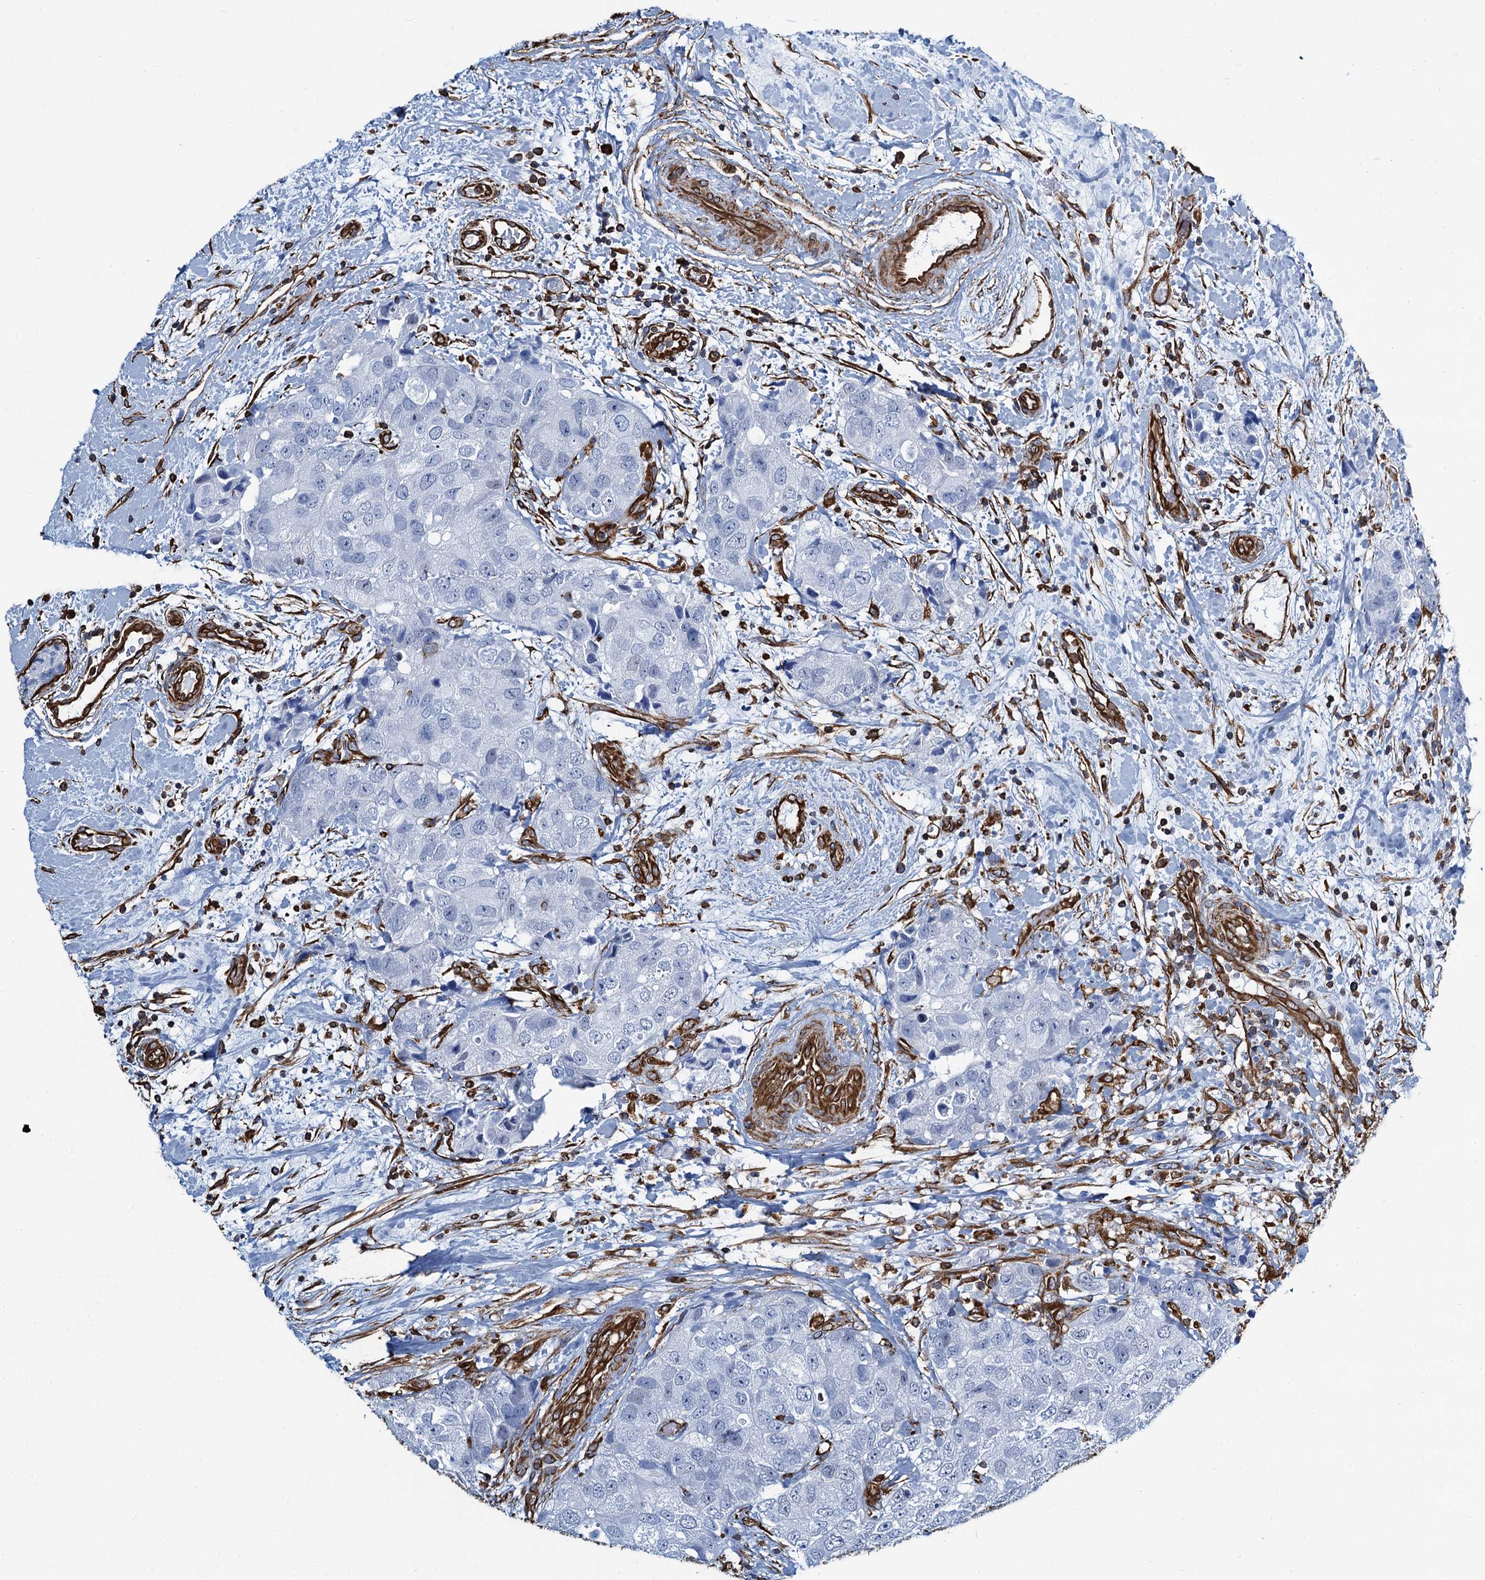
{"staining": {"intensity": "negative", "quantity": "none", "location": "none"}, "tissue": "breast cancer", "cell_type": "Tumor cells", "image_type": "cancer", "snomed": [{"axis": "morphology", "description": "Duct carcinoma"}, {"axis": "topography", "description": "Breast"}], "caption": "There is no significant positivity in tumor cells of breast cancer (infiltrating ductal carcinoma).", "gene": "PGM2", "patient": {"sex": "female", "age": 62}}